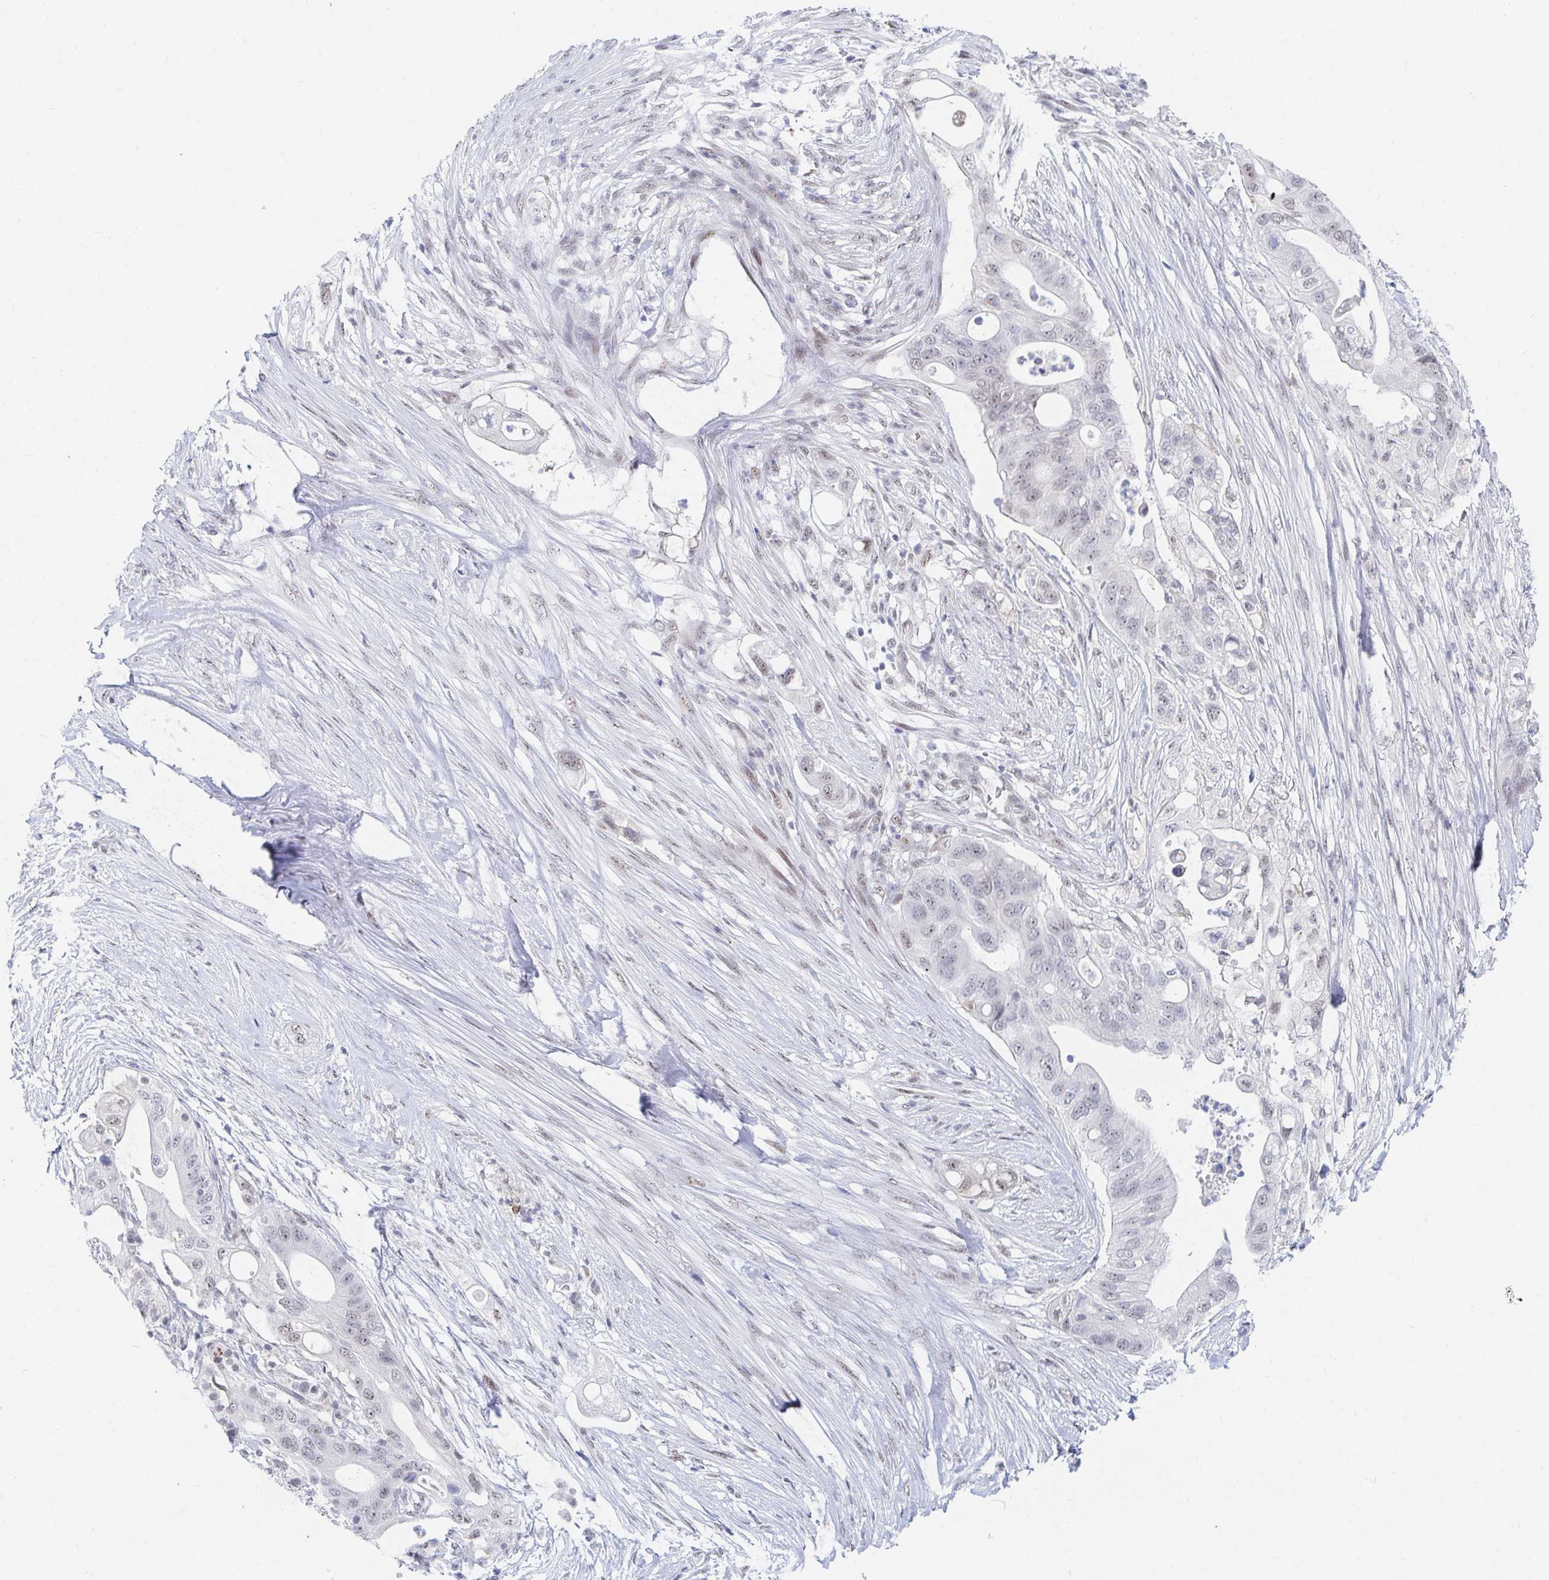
{"staining": {"intensity": "weak", "quantity": "<25%", "location": "nuclear"}, "tissue": "pancreatic cancer", "cell_type": "Tumor cells", "image_type": "cancer", "snomed": [{"axis": "morphology", "description": "Adenocarcinoma, NOS"}, {"axis": "topography", "description": "Pancreas"}], "caption": "This image is of adenocarcinoma (pancreatic) stained with immunohistochemistry to label a protein in brown with the nuclei are counter-stained blue. There is no staining in tumor cells.", "gene": "COL28A1", "patient": {"sex": "female", "age": 72}}